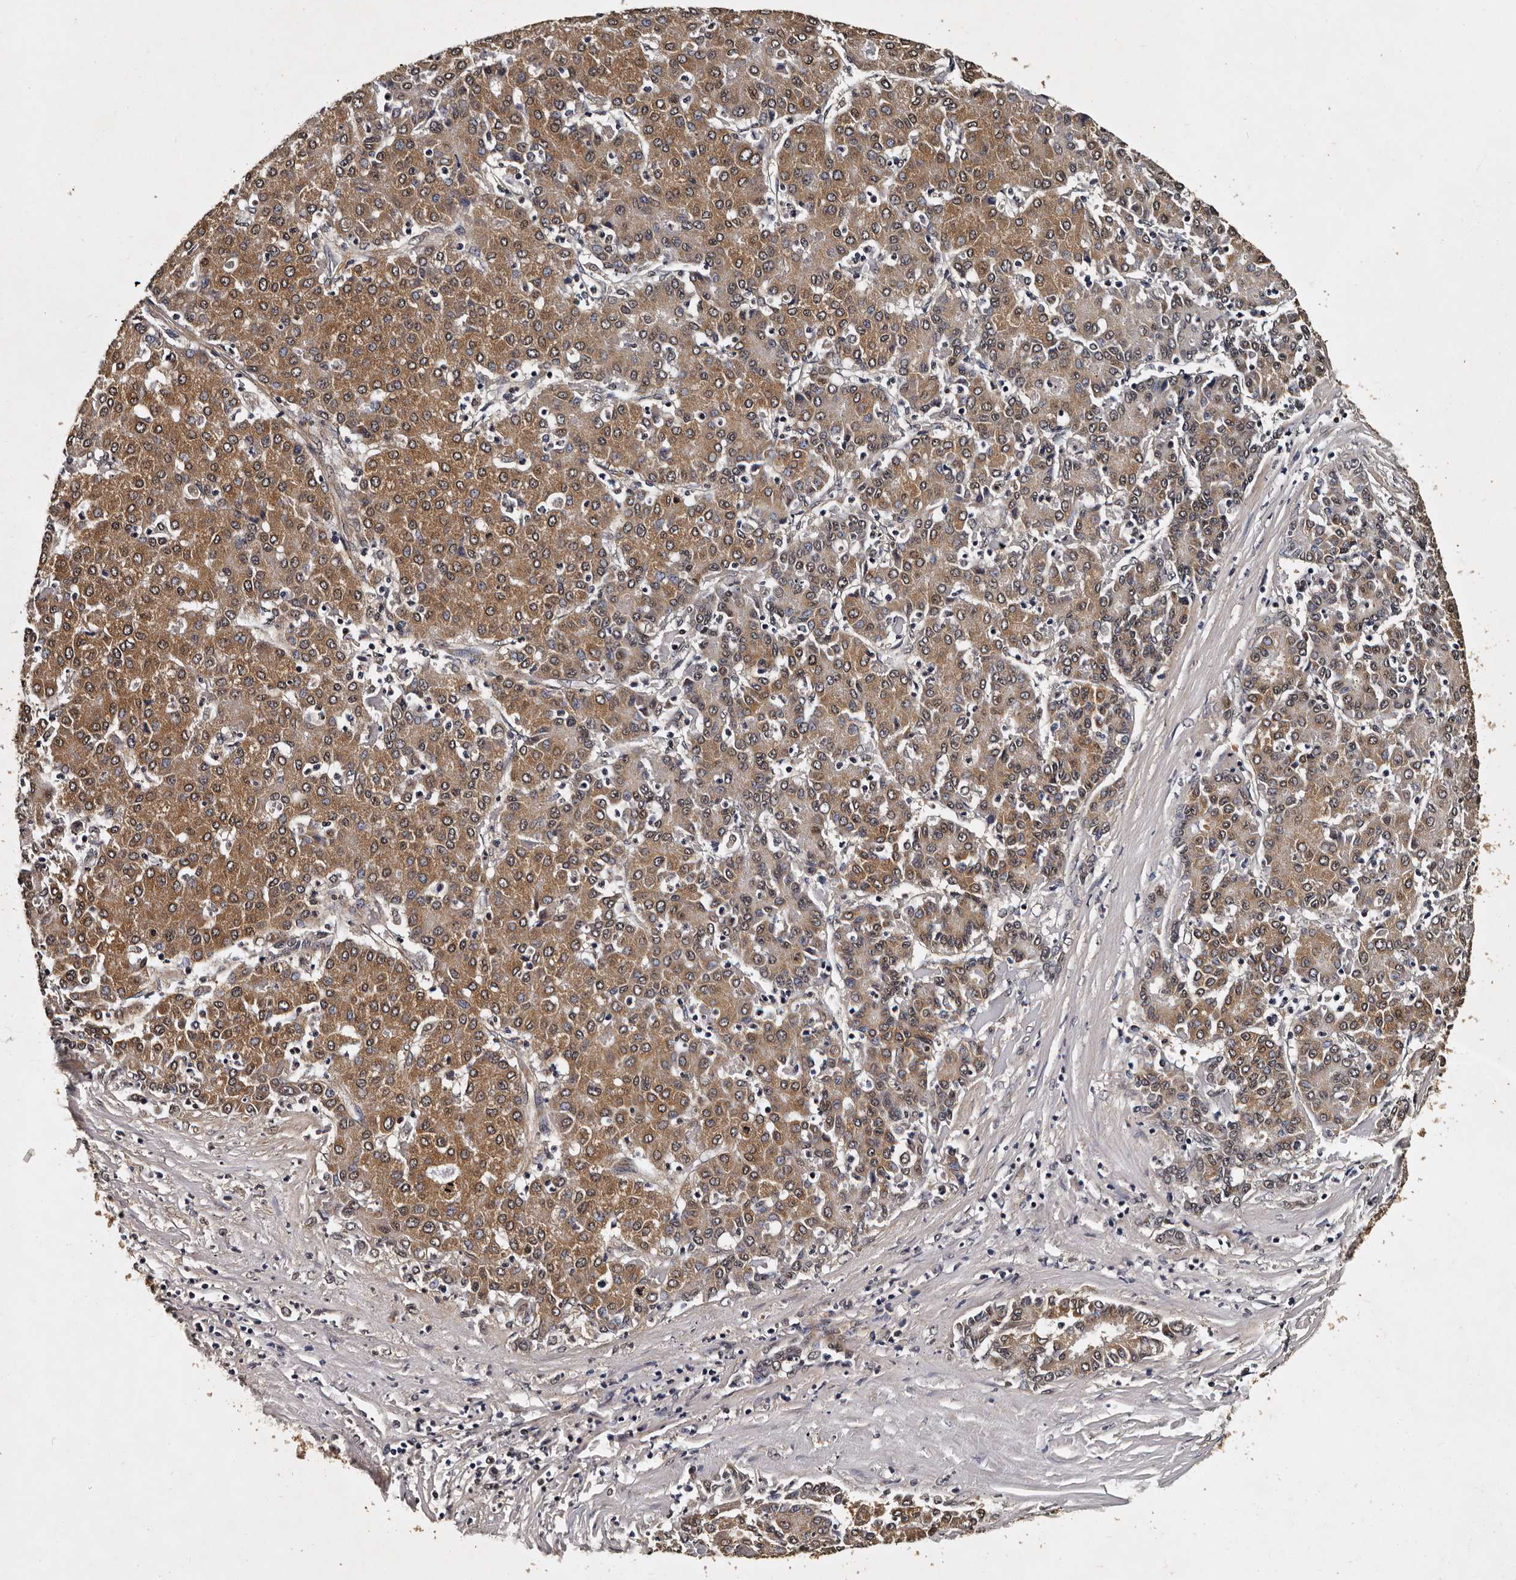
{"staining": {"intensity": "moderate", "quantity": ">75%", "location": "cytoplasmic/membranous"}, "tissue": "liver cancer", "cell_type": "Tumor cells", "image_type": "cancer", "snomed": [{"axis": "morphology", "description": "Carcinoma, Hepatocellular, NOS"}, {"axis": "topography", "description": "Liver"}], "caption": "Moderate cytoplasmic/membranous protein expression is seen in about >75% of tumor cells in liver cancer.", "gene": "CPNE3", "patient": {"sex": "male", "age": 65}}